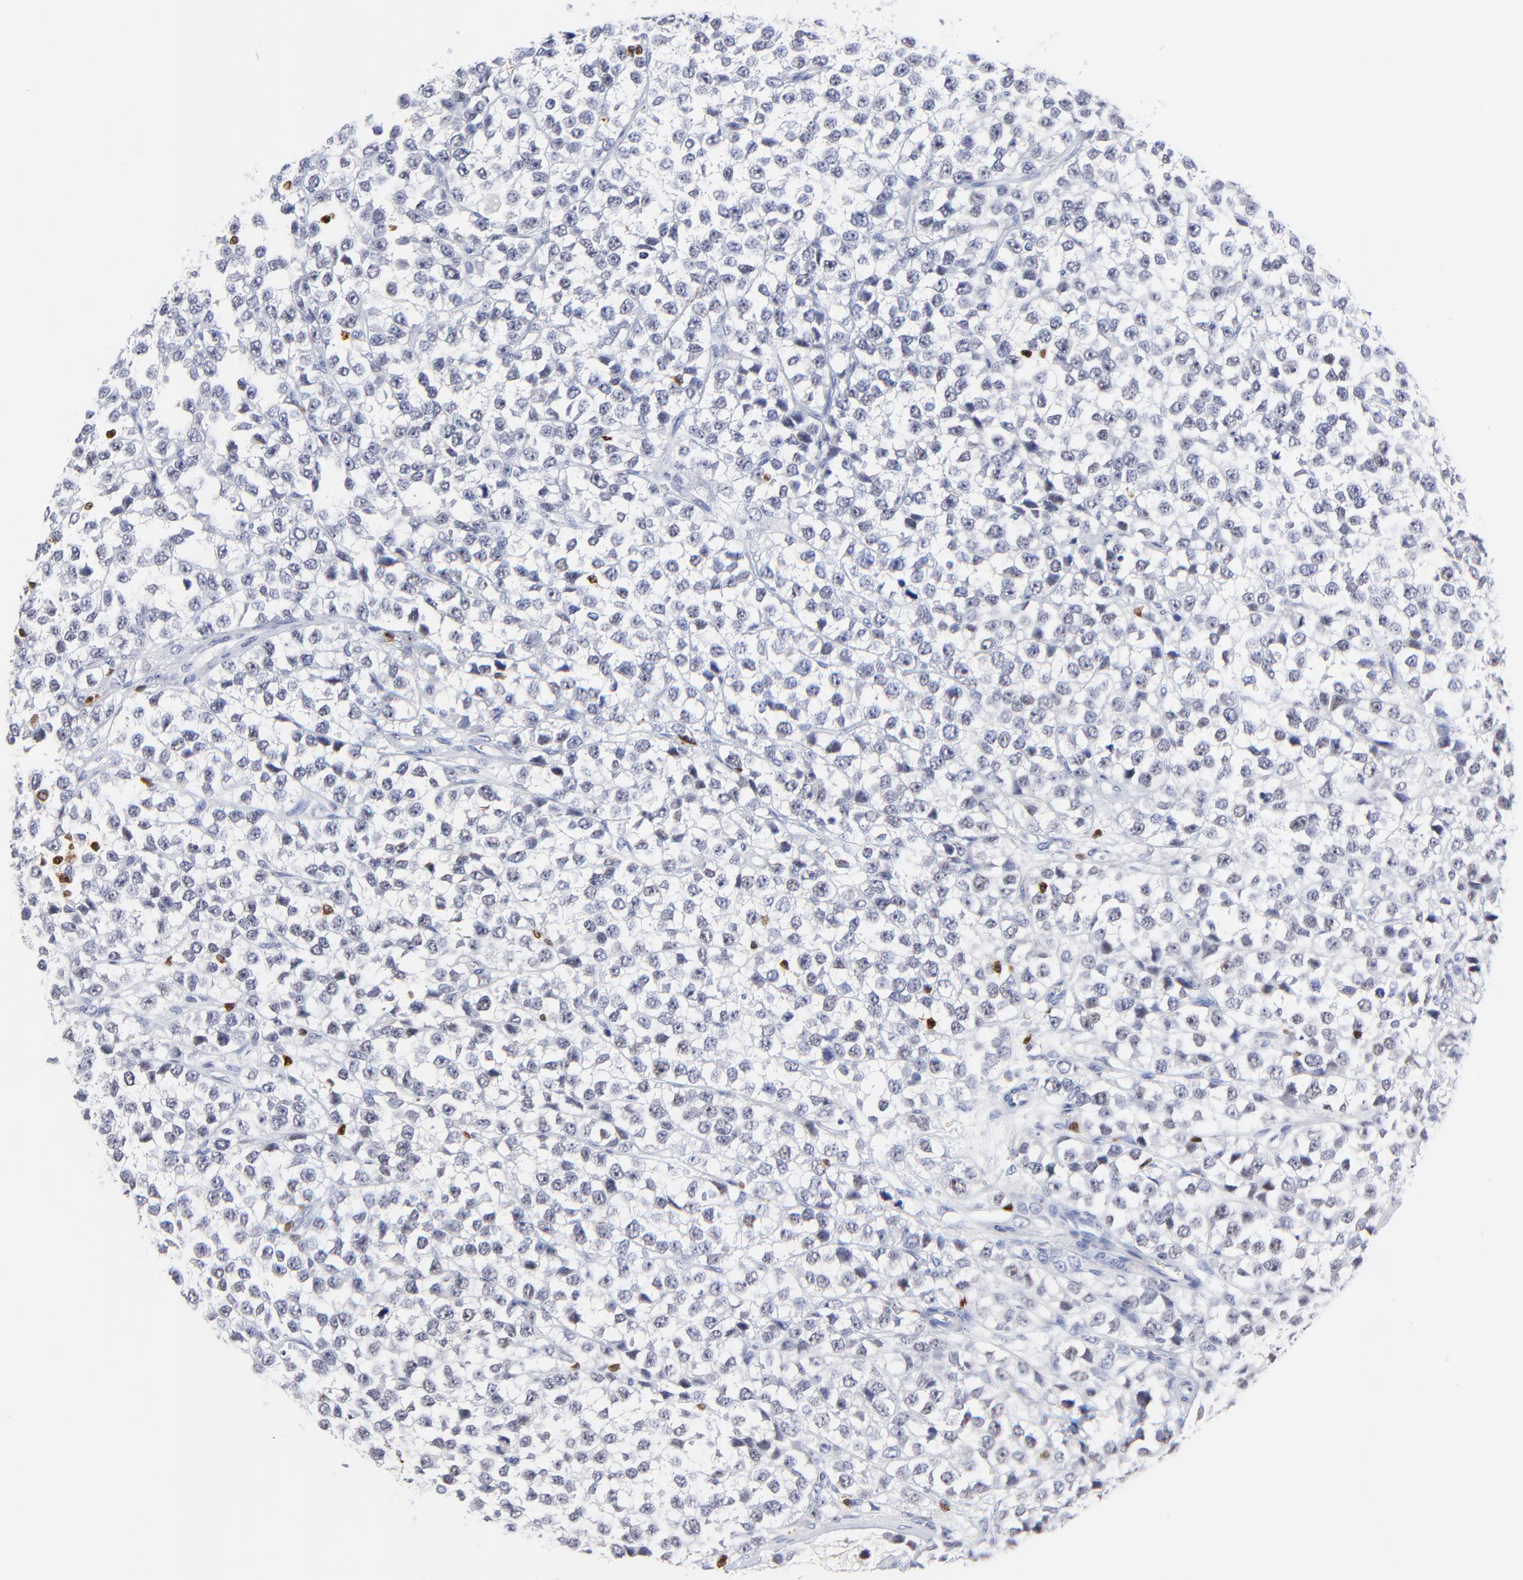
{"staining": {"intensity": "negative", "quantity": "none", "location": "none"}, "tissue": "testis cancer", "cell_type": "Tumor cells", "image_type": "cancer", "snomed": [{"axis": "morphology", "description": "Seminoma, NOS"}, {"axis": "topography", "description": "Testis"}], "caption": "DAB (3,3'-diaminobenzidine) immunohistochemical staining of seminoma (testis) shows no significant staining in tumor cells.", "gene": "ZAP70", "patient": {"sex": "male", "age": 25}}